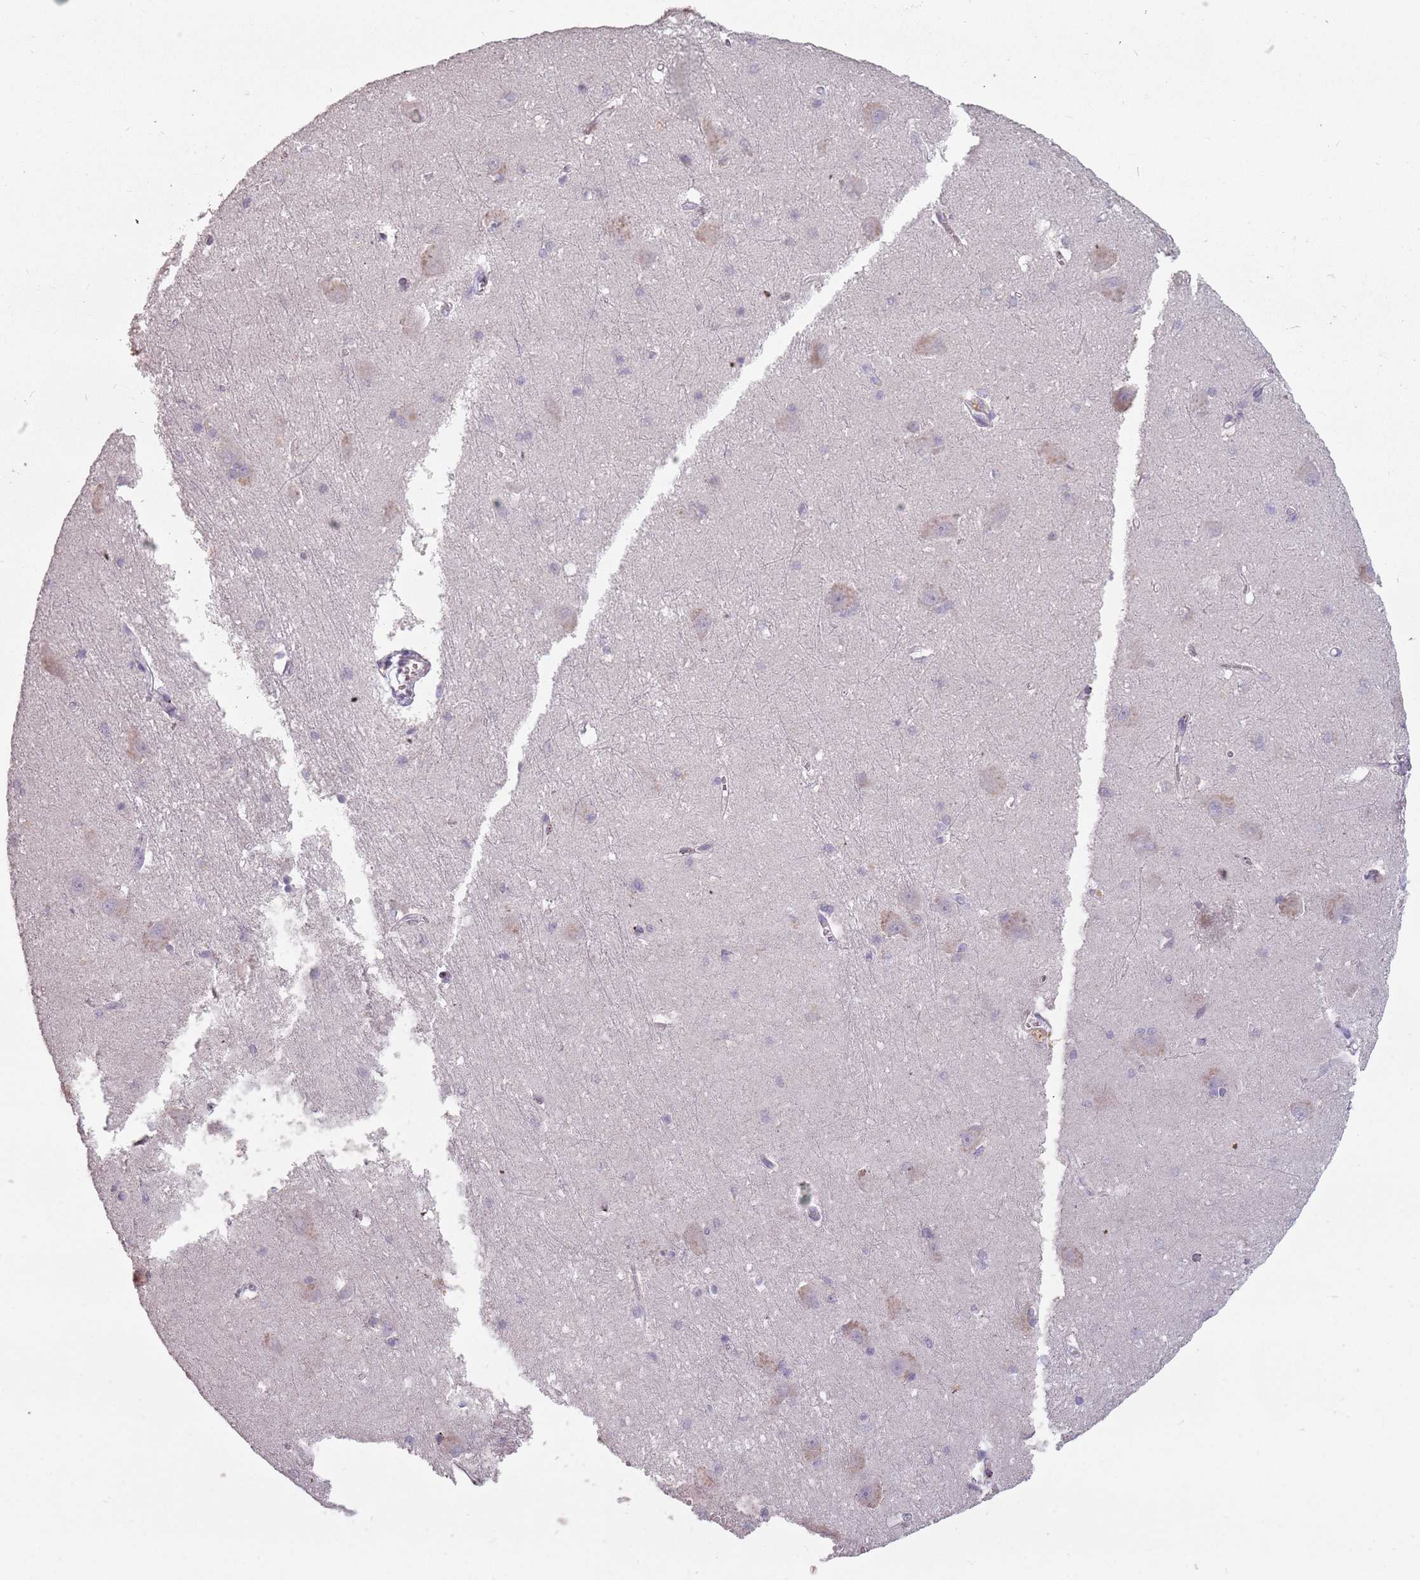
{"staining": {"intensity": "negative", "quantity": "none", "location": "none"}, "tissue": "caudate", "cell_type": "Glial cells", "image_type": "normal", "snomed": [{"axis": "morphology", "description": "Normal tissue, NOS"}, {"axis": "topography", "description": "Lateral ventricle wall"}], "caption": "Immunohistochemistry (IHC) of unremarkable caudate reveals no expression in glial cells.", "gene": "RPS9", "patient": {"sex": "male", "age": 37}}